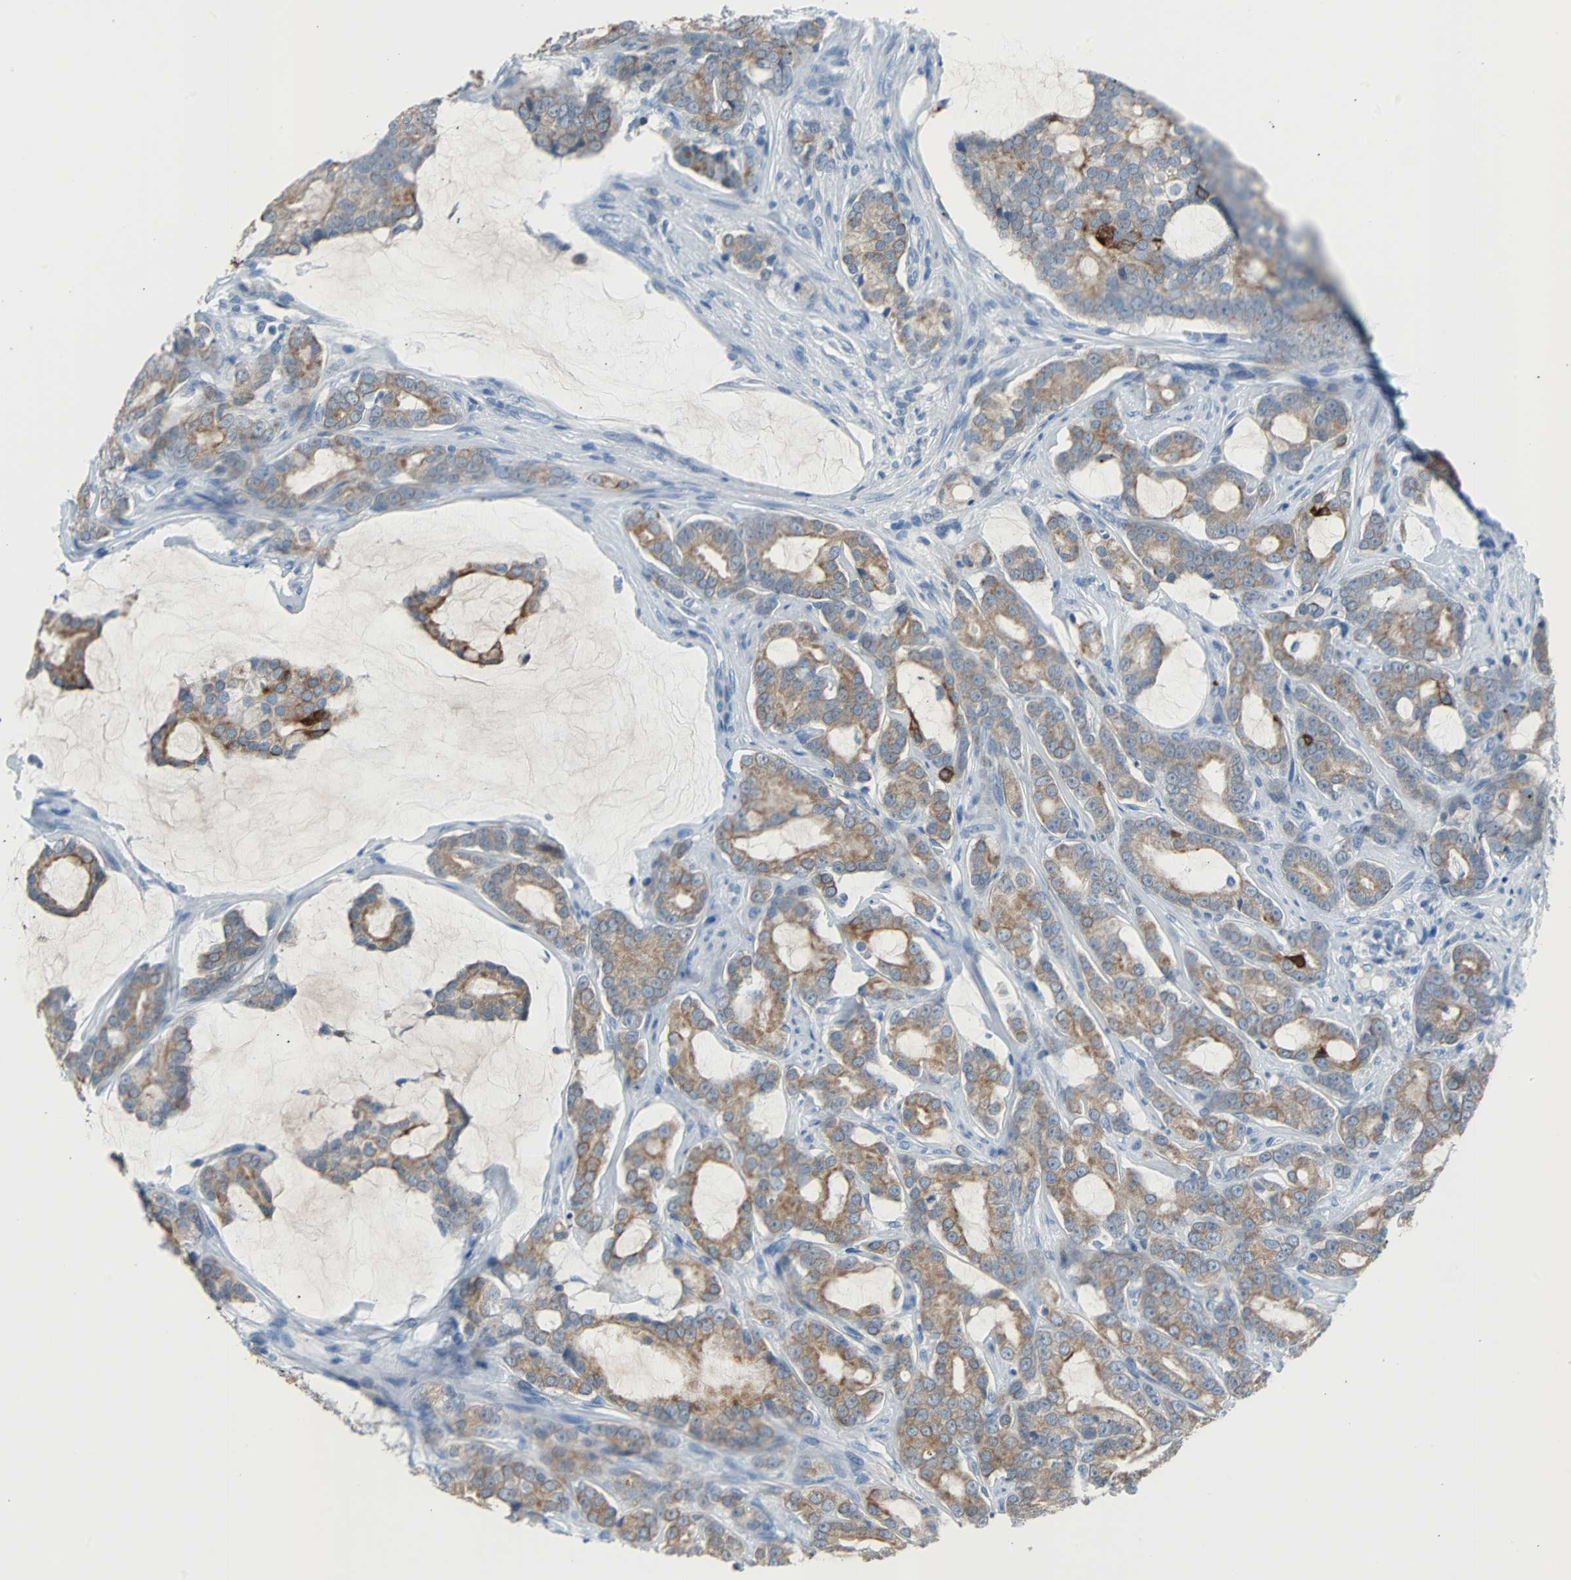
{"staining": {"intensity": "moderate", "quantity": ">75%", "location": "cytoplasmic/membranous"}, "tissue": "prostate cancer", "cell_type": "Tumor cells", "image_type": "cancer", "snomed": [{"axis": "morphology", "description": "Adenocarcinoma, Low grade"}, {"axis": "topography", "description": "Prostate"}], "caption": "Brown immunohistochemical staining in human prostate cancer (adenocarcinoma (low-grade)) shows moderate cytoplasmic/membranous staining in about >75% of tumor cells. (DAB IHC with brightfield microscopy, high magnification).", "gene": "KRT7", "patient": {"sex": "male", "age": 58}}